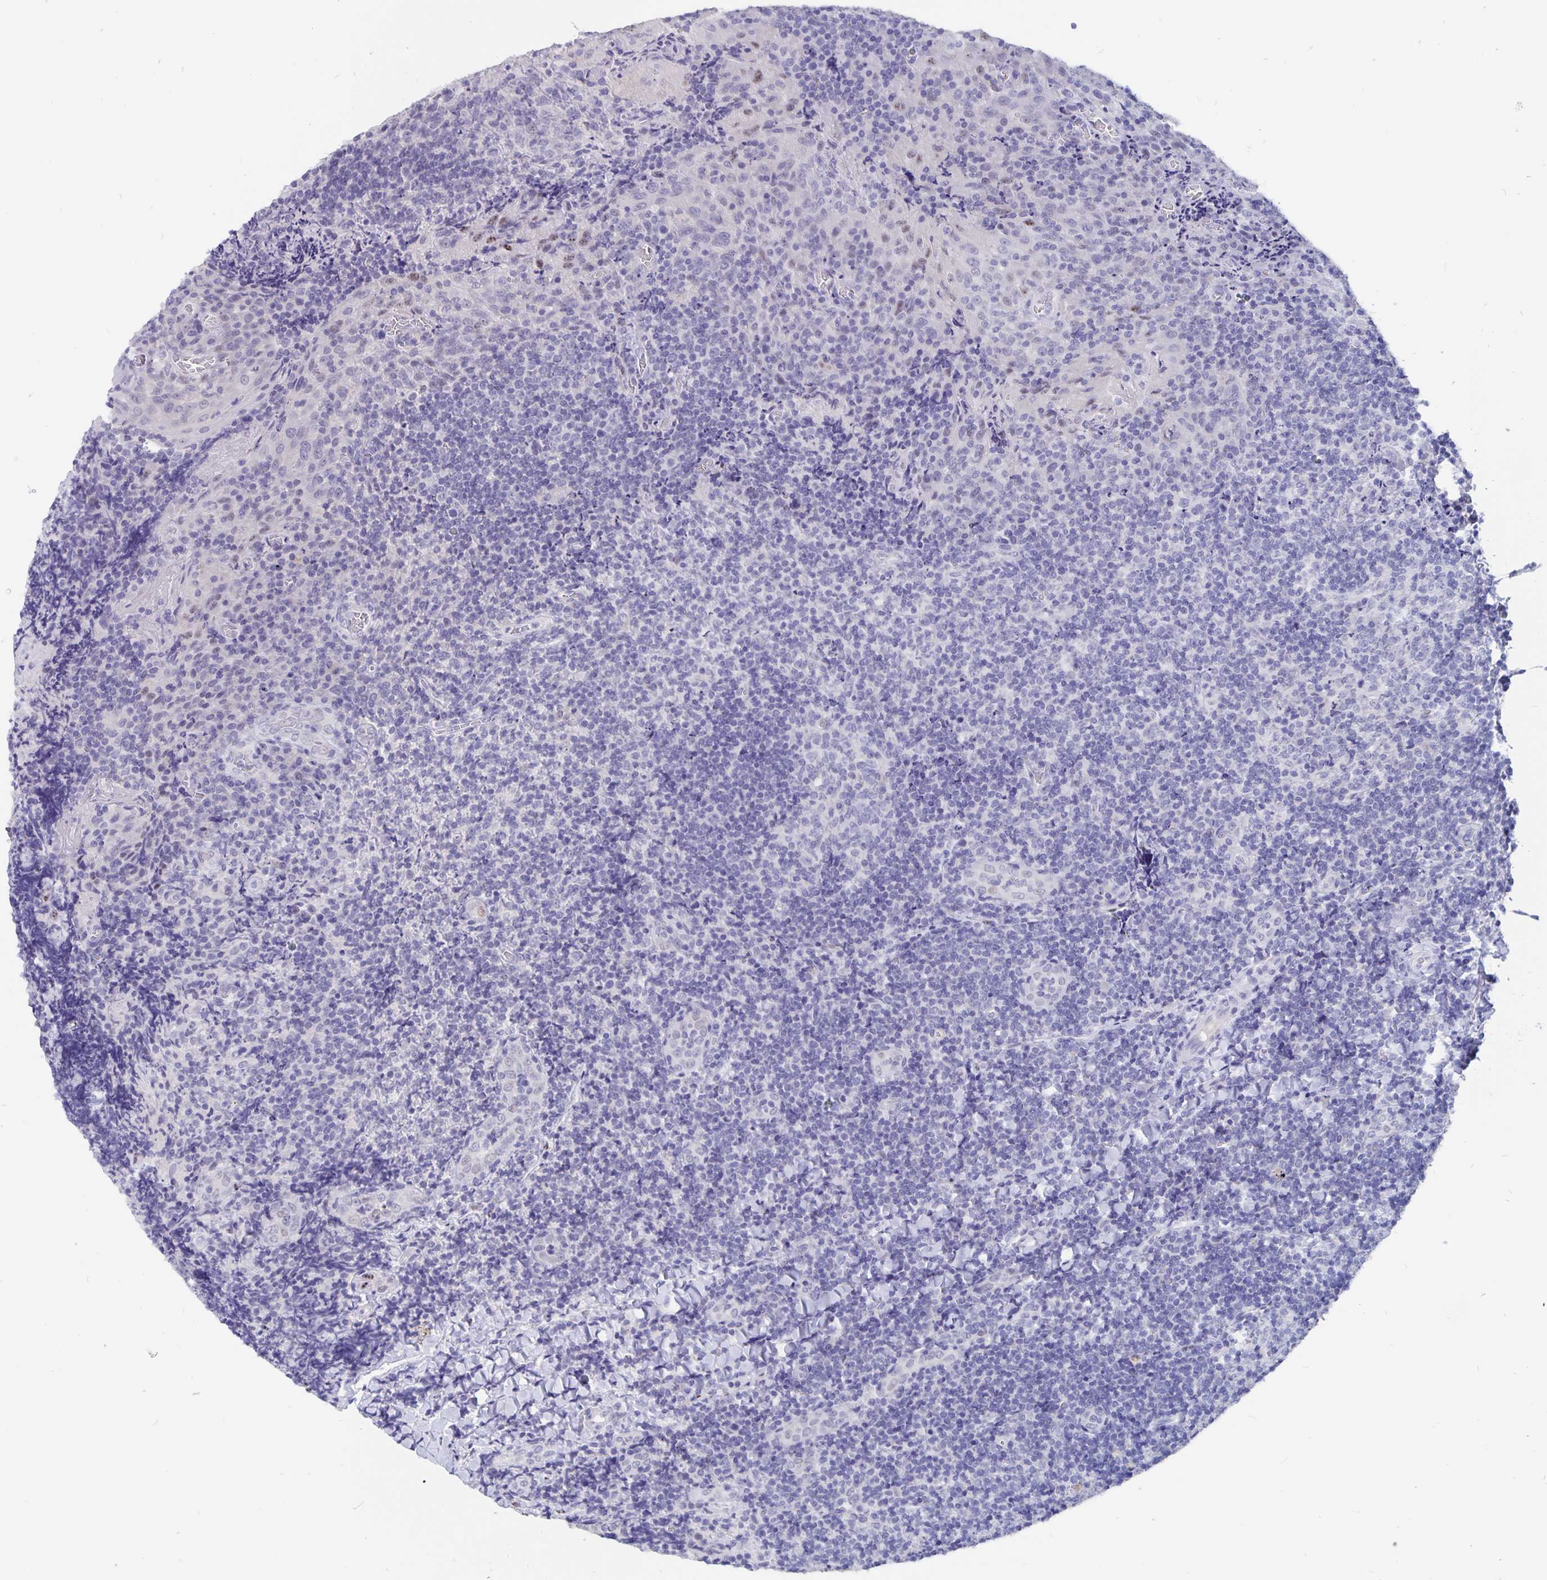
{"staining": {"intensity": "negative", "quantity": "none", "location": "none"}, "tissue": "tonsil", "cell_type": "Germinal center cells", "image_type": "normal", "snomed": [{"axis": "morphology", "description": "Normal tissue, NOS"}, {"axis": "topography", "description": "Tonsil"}], "caption": "Immunohistochemistry photomicrograph of benign tonsil: tonsil stained with DAB (3,3'-diaminobenzidine) displays no significant protein staining in germinal center cells. (Stains: DAB (3,3'-diaminobenzidine) immunohistochemistry with hematoxylin counter stain, Microscopy: brightfield microscopy at high magnification).", "gene": "SMOC1", "patient": {"sex": "male", "age": 17}}